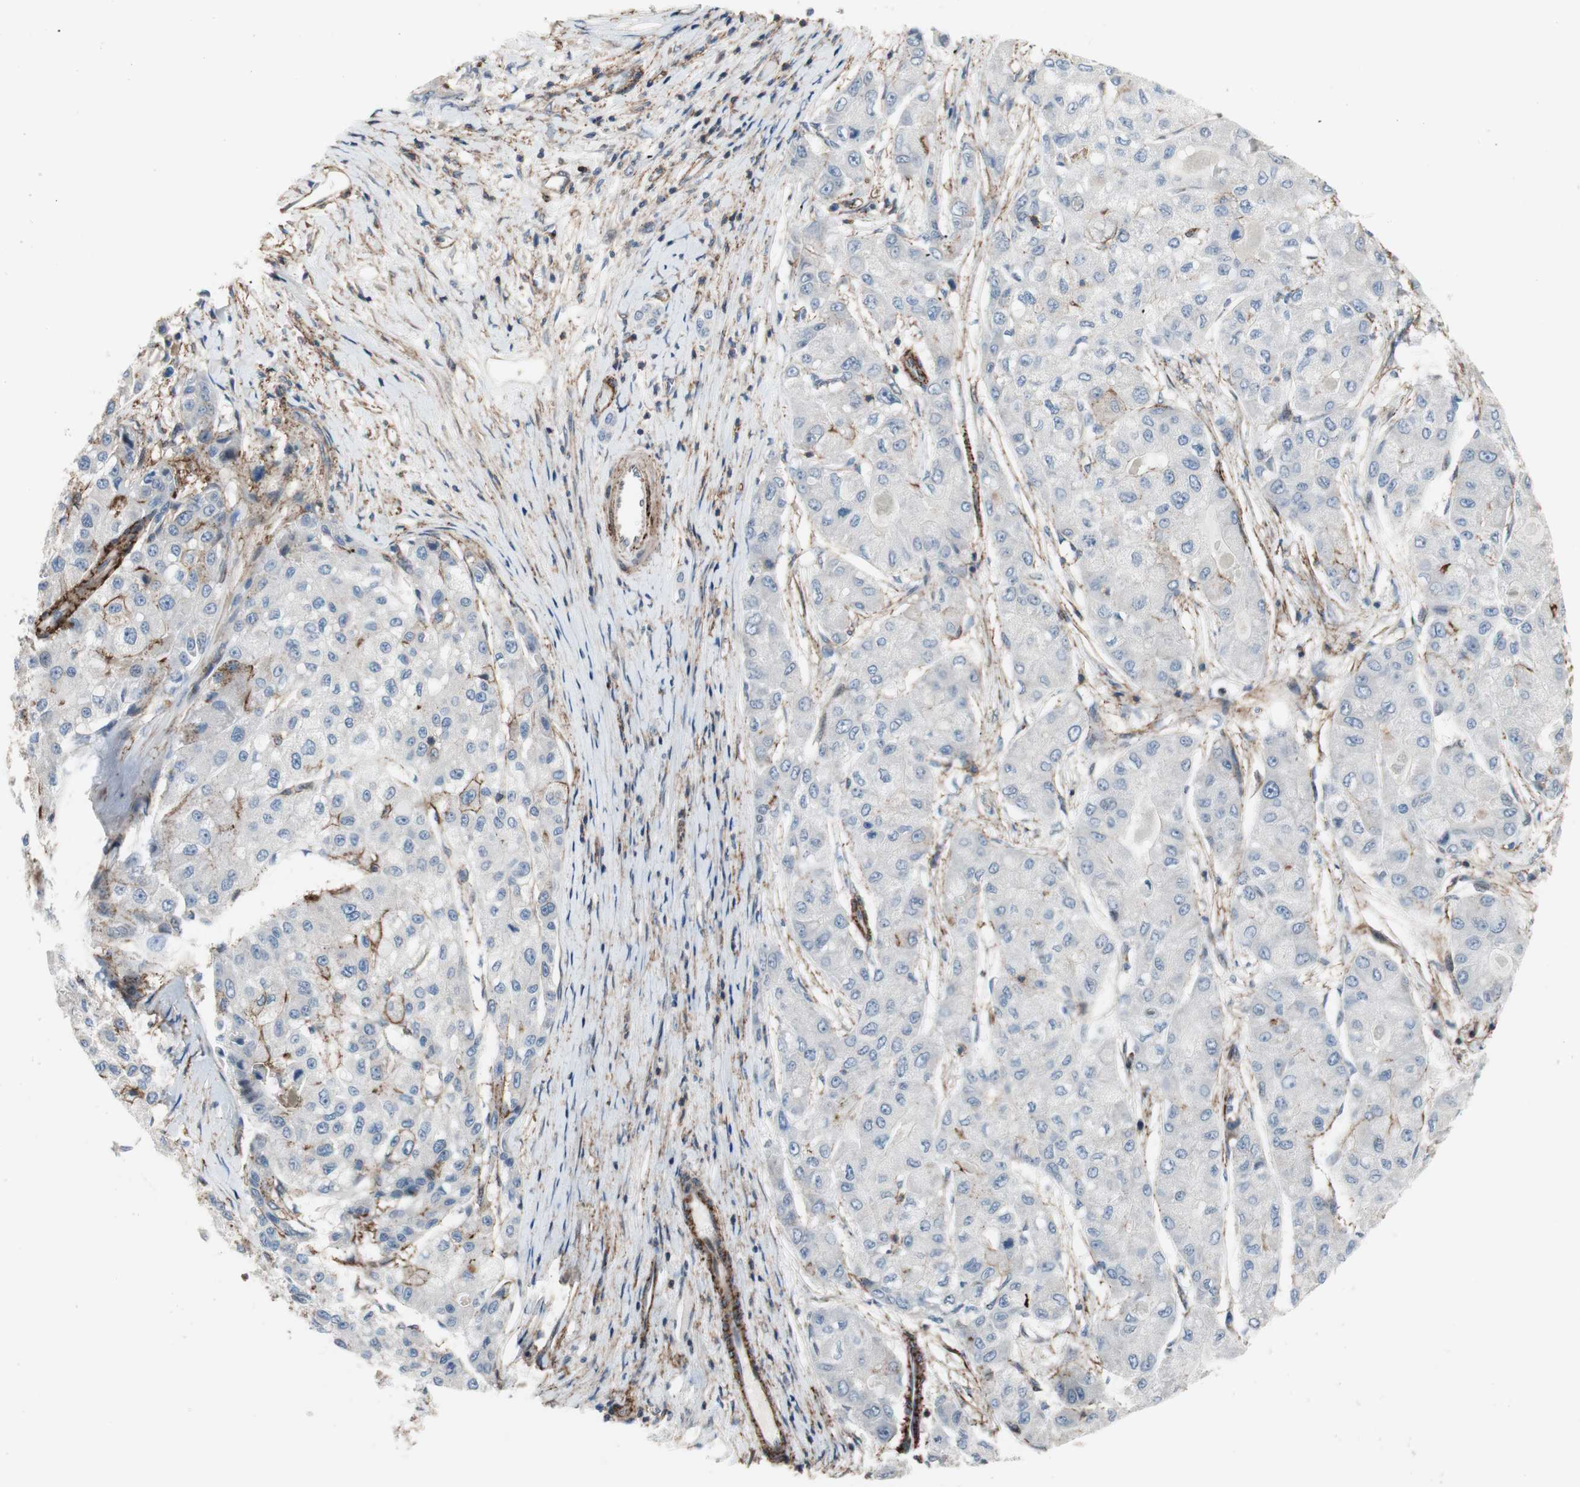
{"staining": {"intensity": "negative", "quantity": "none", "location": "none"}, "tissue": "liver cancer", "cell_type": "Tumor cells", "image_type": "cancer", "snomed": [{"axis": "morphology", "description": "Carcinoma, Hepatocellular, NOS"}, {"axis": "topography", "description": "Liver"}], "caption": "Immunohistochemistry (IHC) of liver cancer (hepatocellular carcinoma) displays no positivity in tumor cells.", "gene": "GRHL1", "patient": {"sex": "male", "age": 80}}